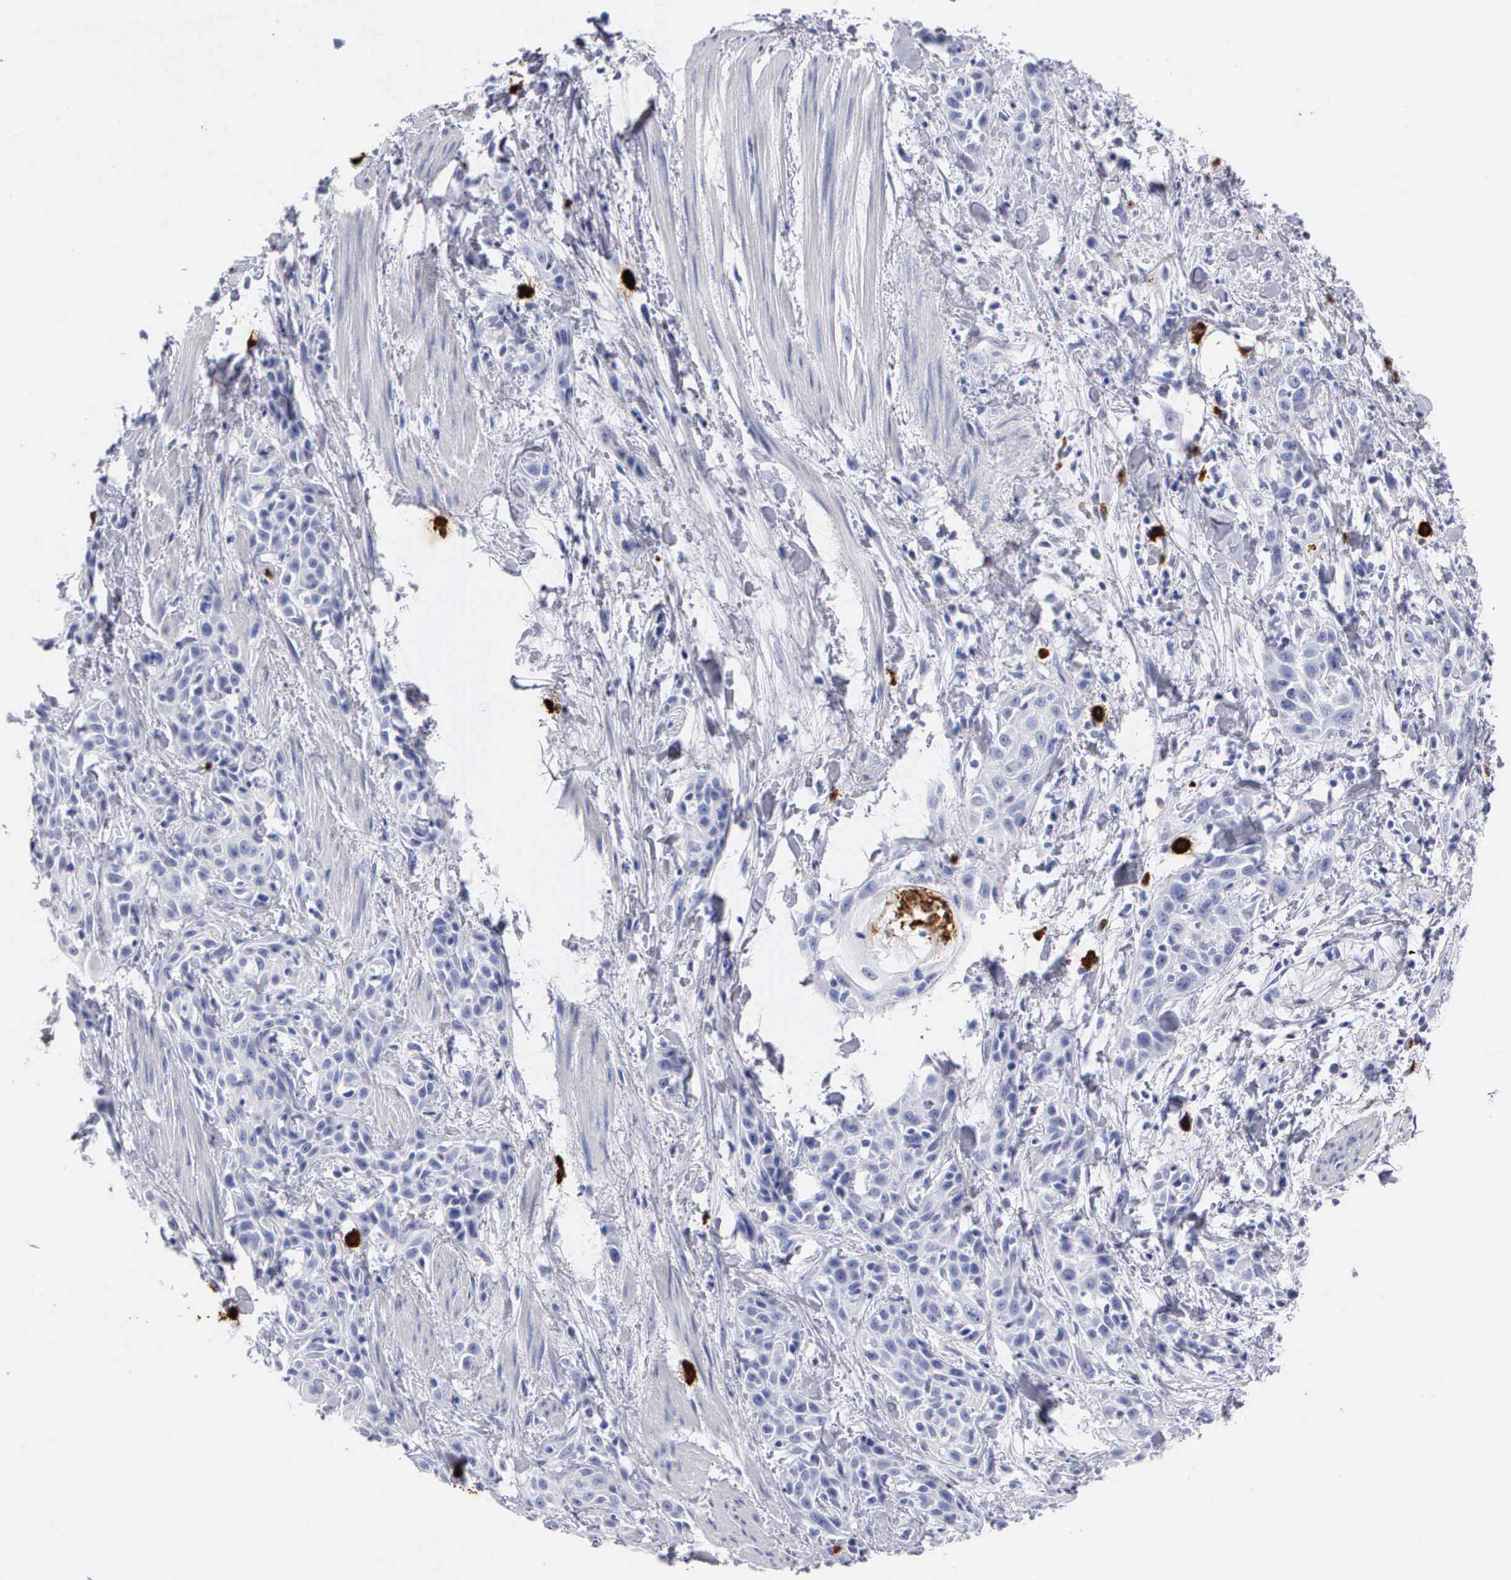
{"staining": {"intensity": "negative", "quantity": "none", "location": "none"}, "tissue": "skin cancer", "cell_type": "Tumor cells", "image_type": "cancer", "snomed": [{"axis": "morphology", "description": "Squamous cell carcinoma, NOS"}, {"axis": "topography", "description": "Skin"}, {"axis": "topography", "description": "Anal"}], "caption": "A high-resolution image shows IHC staining of squamous cell carcinoma (skin), which demonstrates no significant expression in tumor cells.", "gene": "CTSG", "patient": {"sex": "male", "age": 64}}